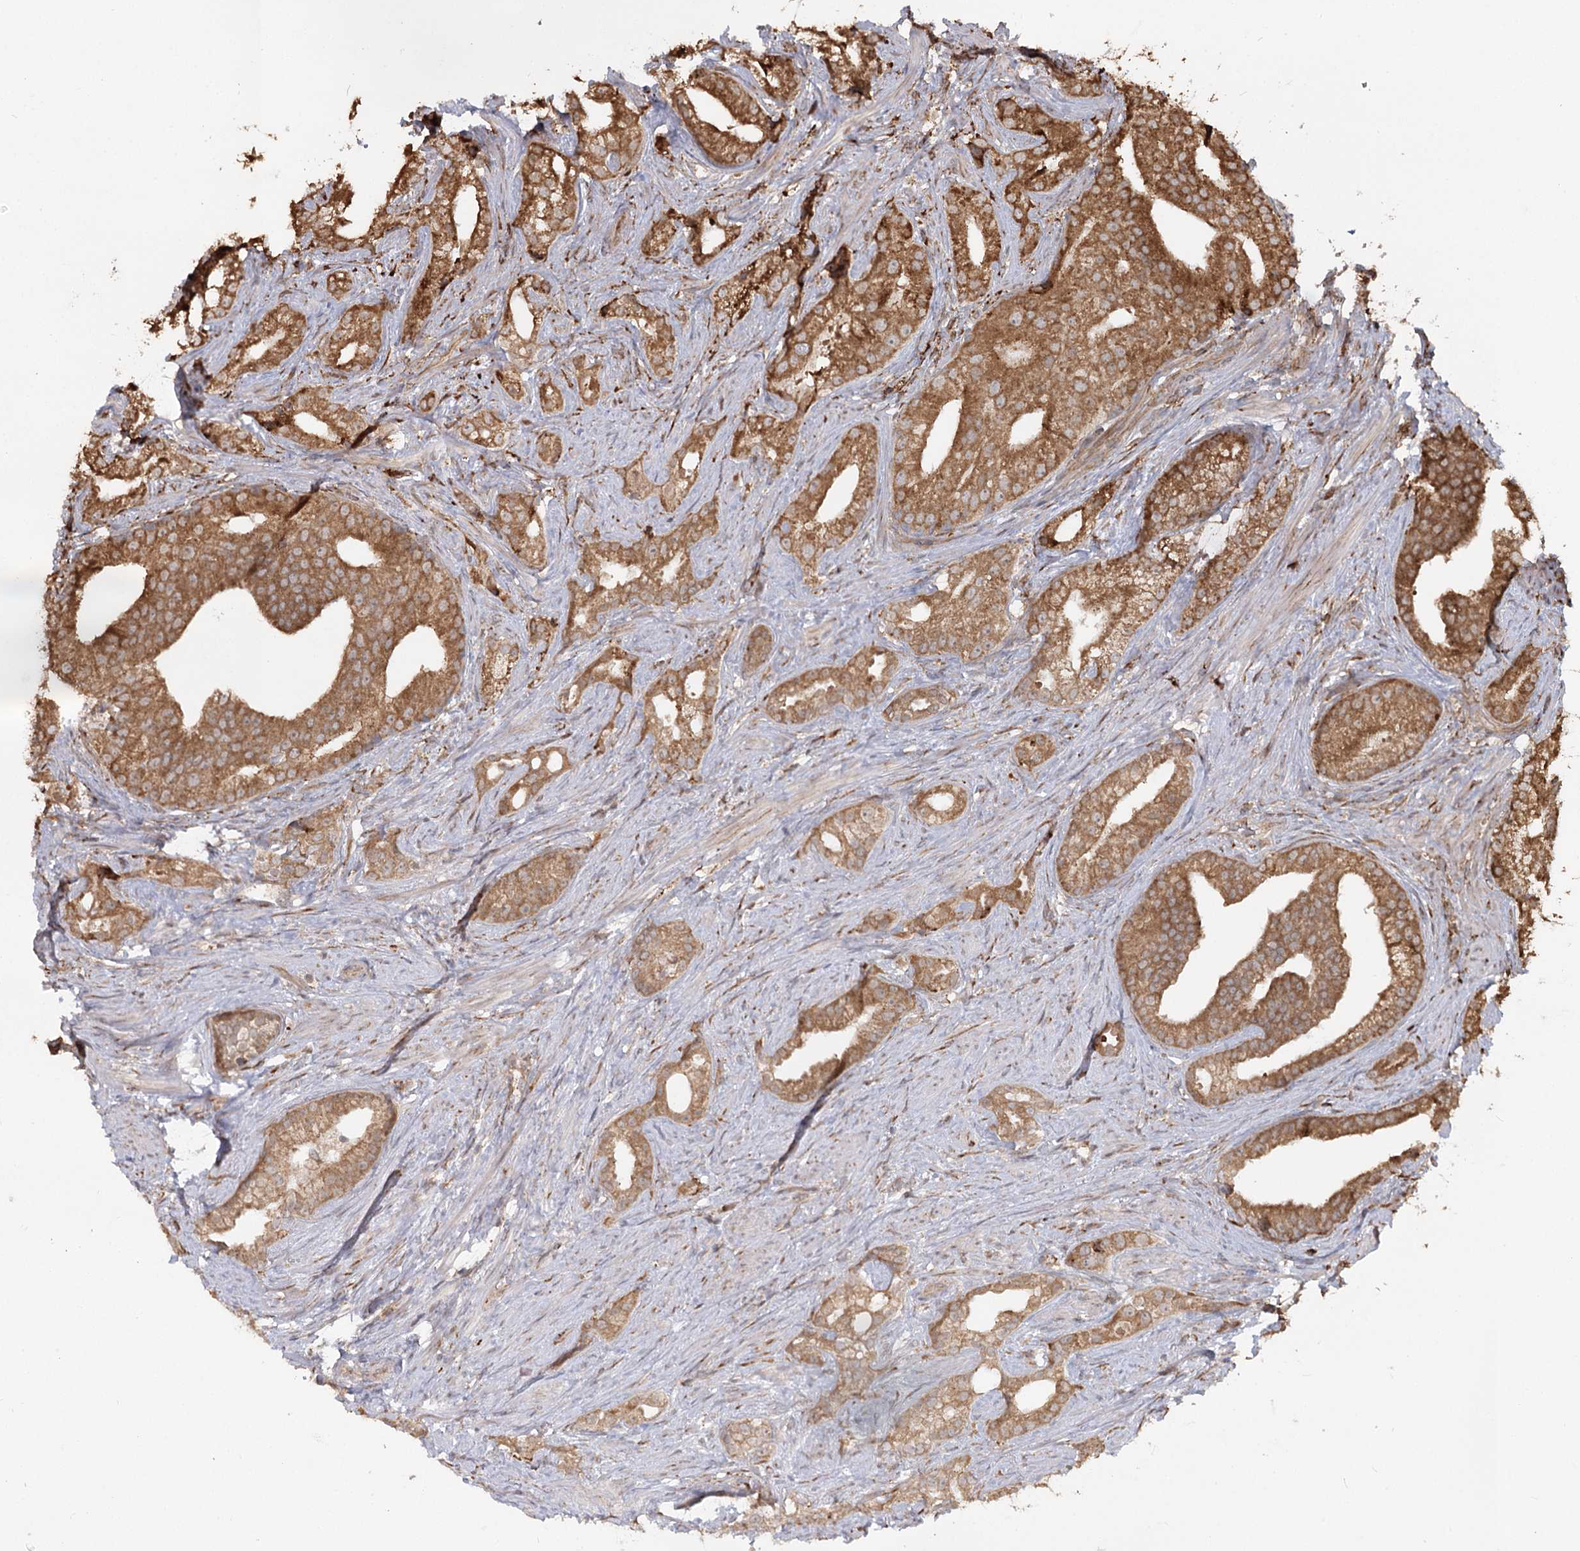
{"staining": {"intensity": "moderate", "quantity": ">75%", "location": "cytoplasmic/membranous"}, "tissue": "prostate cancer", "cell_type": "Tumor cells", "image_type": "cancer", "snomed": [{"axis": "morphology", "description": "Adenocarcinoma, Low grade"}, {"axis": "topography", "description": "Prostate"}], "caption": "Low-grade adenocarcinoma (prostate) stained with a brown dye exhibits moderate cytoplasmic/membranous positive expression in approximately >75% of tumor cells.", "gene": "FAM13A", "patient": {"sex": "male", "age": 71}}